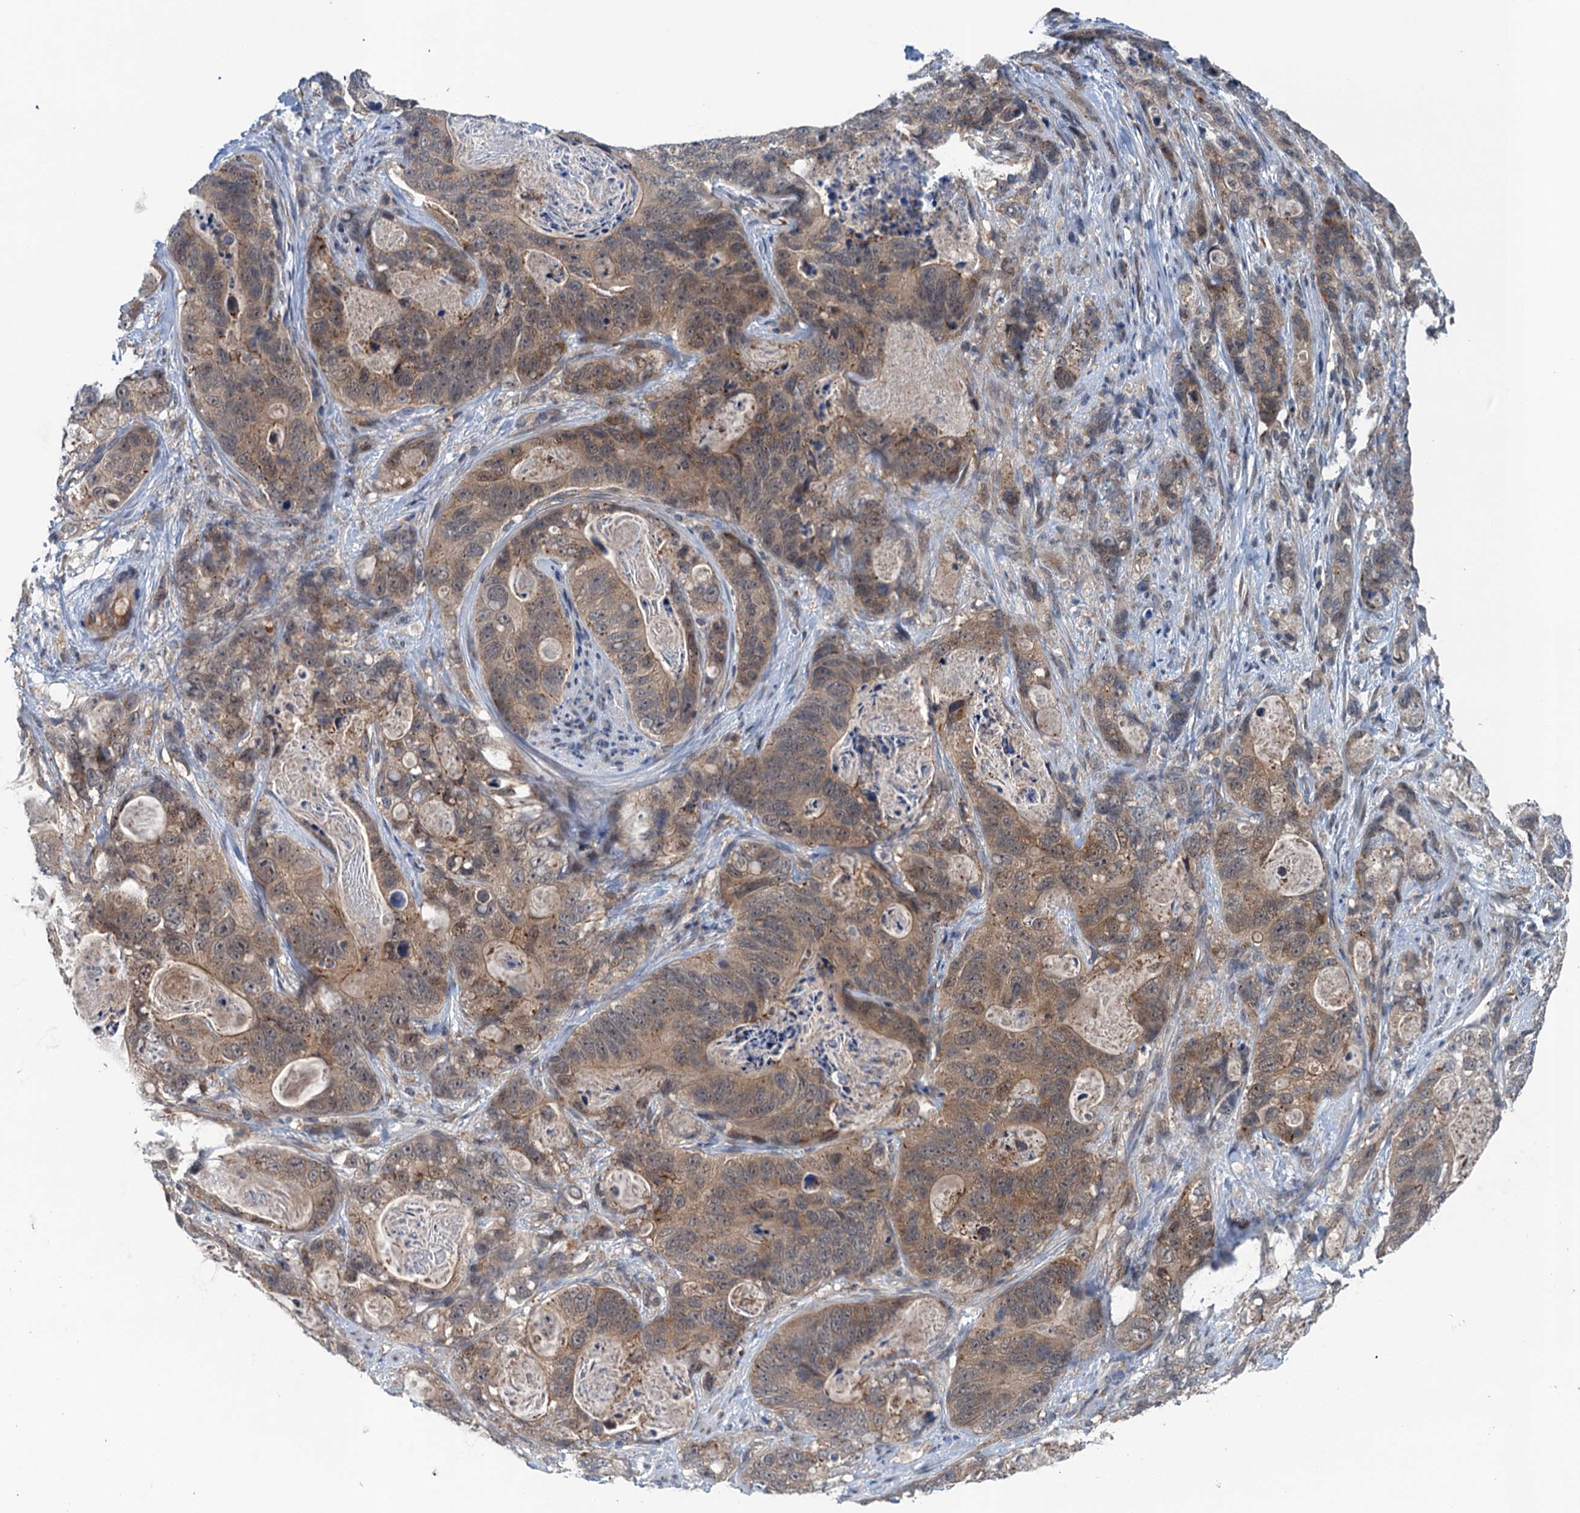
{"staining": {"intensity": "moderate", "quantity": ">75%", "location": "cytoplasmic/membranous,nuclear"}, "tissue": "stomach cancer", "cell_type": "Tumor cells", "image_type": "cancer", "snomed": [{"axis": "morphology", "description": "Normal tissue, NOS"}, {"axis": "morphology", "description": "Adenocarcinoma, NOS"}, {"axis": "topography", "description": "Stomach"}], "caption": "Moderate cytoplasmic/membranous and nuclear staining is identified in about >75% of tumor cells in stomach adenocarcinoma. Using DAB (3,3'-diaminobenzidine) (brown) and hematoxylin (blue) stains, captured at high magnification using brightfield microscopy.", "gene": "RNF165", "patient": {"sex": "female", "age": 89}}